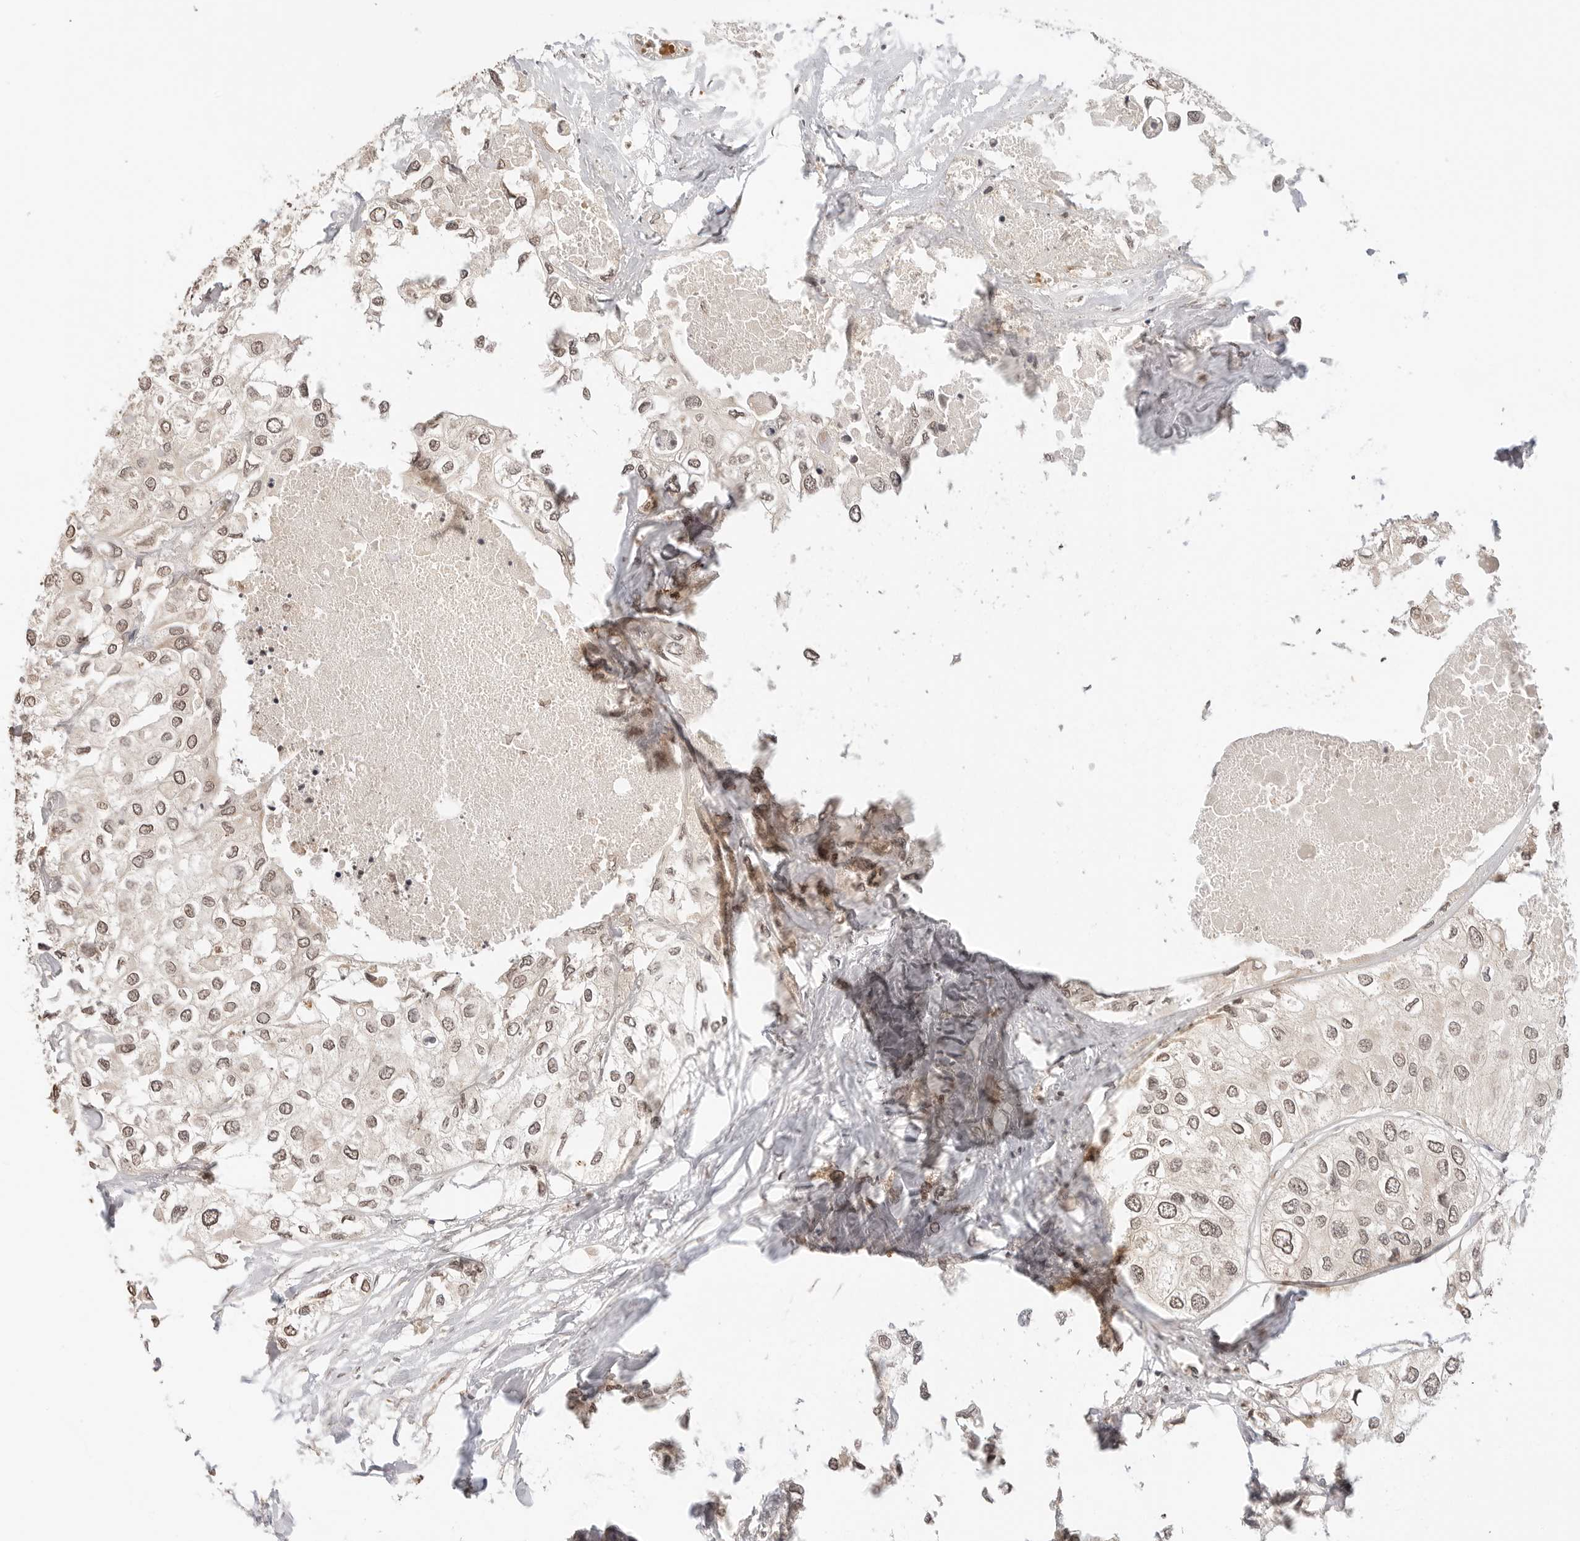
{"staining": {"intensity": "weak", "quantity": ">75%", "location": "nuclear"}, "tissue": "urothelial cancer", "cell_type": "Tumor cells", "image_type": "cancer", "snomed": [{"axis": "morphology", "description": "Urothelial carcinoma, High grade"}, {"axis": "topography", "description": "Urinary bladder"}], "caption": "A low amount of weak nuclear expression is identified in about >75% of tumor cells in urothelial cancer tissue.", "gene": "GPR34", "patient": {"sex": "male", "age": 64}}